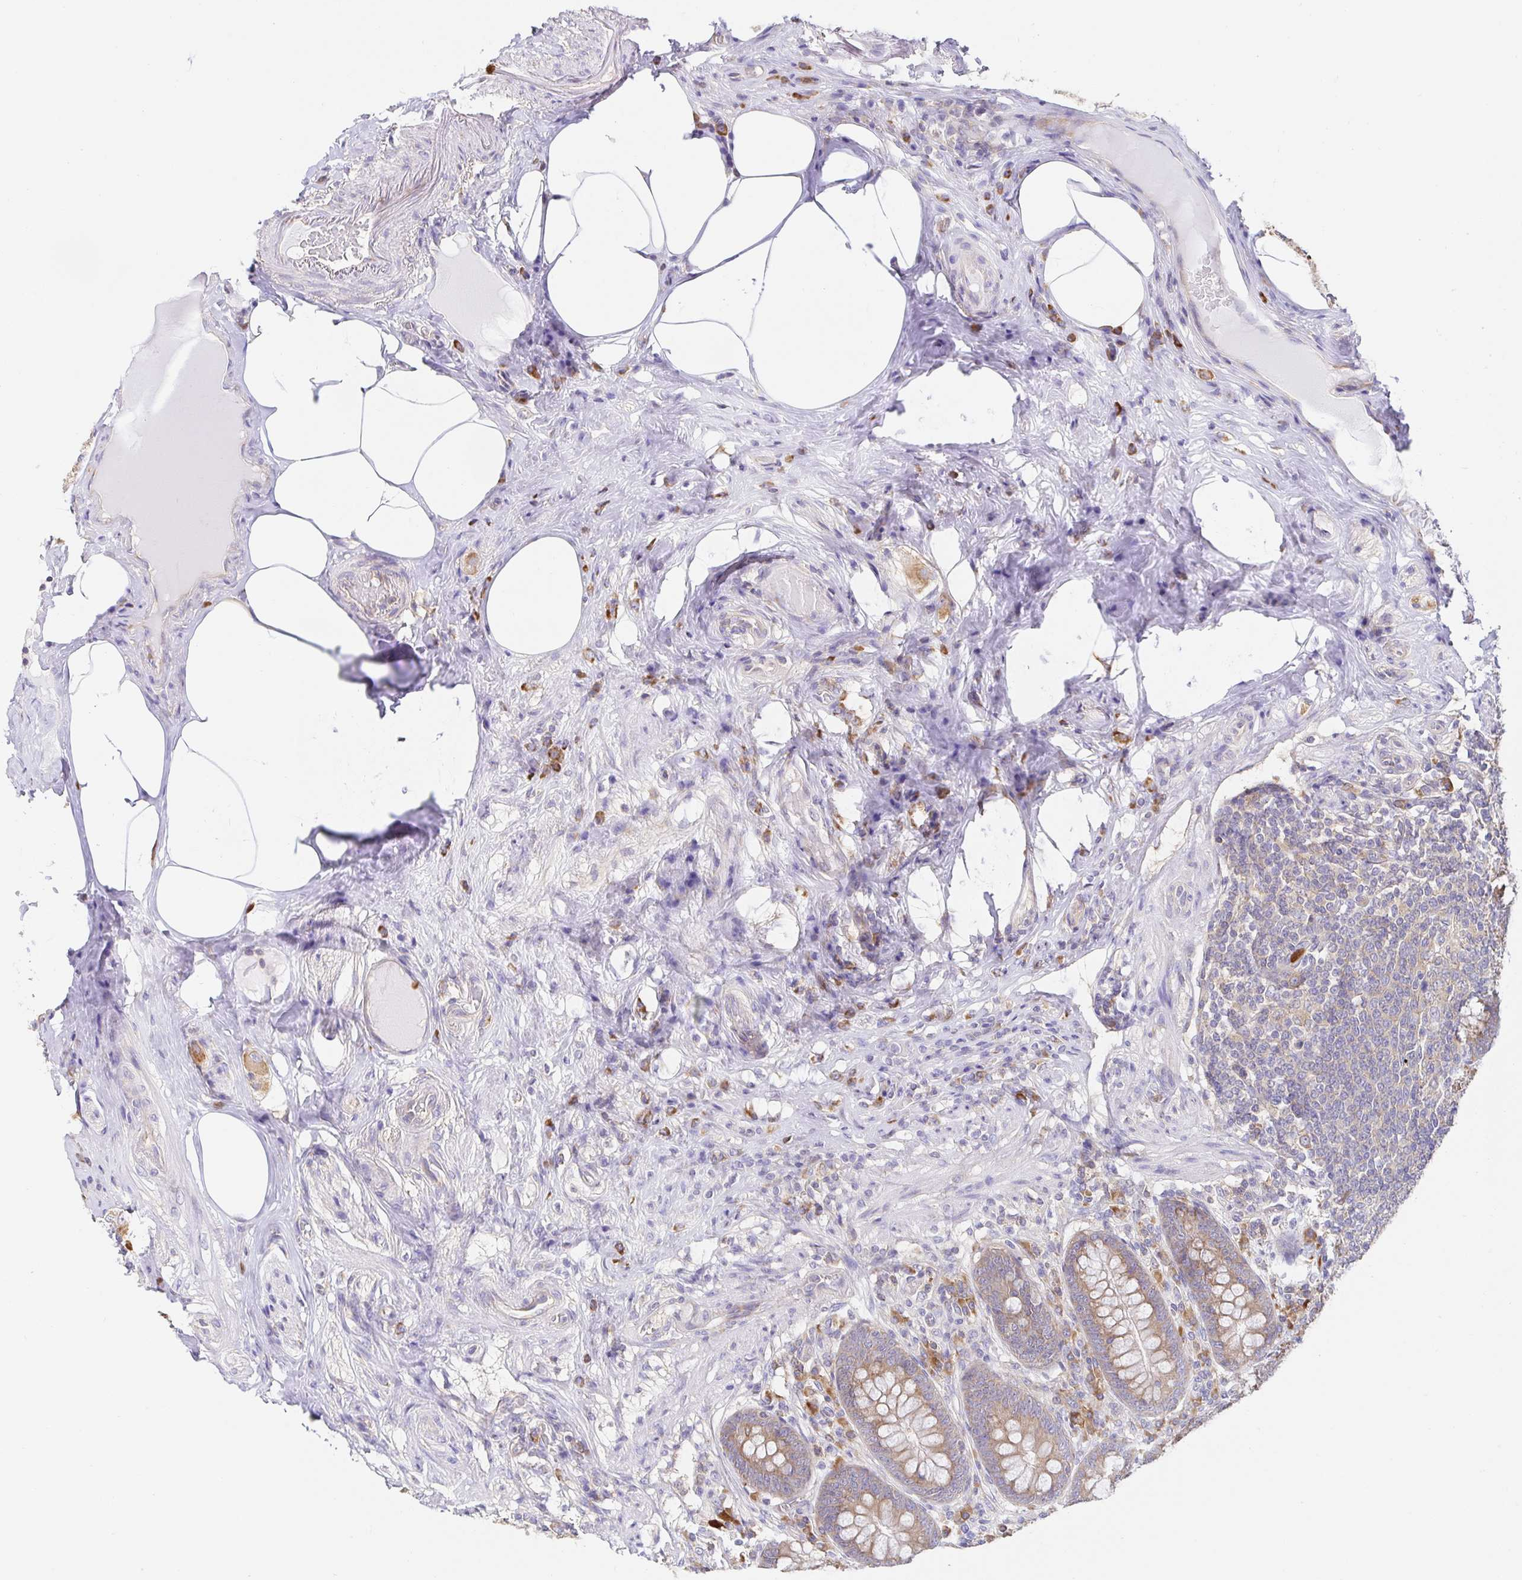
{"staining": {"intensity": "weak", "quantity": "25%-75%", "location": "cytoplasmic/membranous"}, "tissue": "appendix", "cell_type": "Glandular cells", "image_type": "normal", "snomed": [{"axis": "morphology", "description": "Normal tissue, NOS"}, {"axis": "topography", "description": "Appendix"}], "caption": "Weak cytoplasmic/membranous staining is present in approximately 25%-75% of glandular cells in benign appendix.", "gene": "PDPK1", "patient": {"sex": "male", "age": 71}}